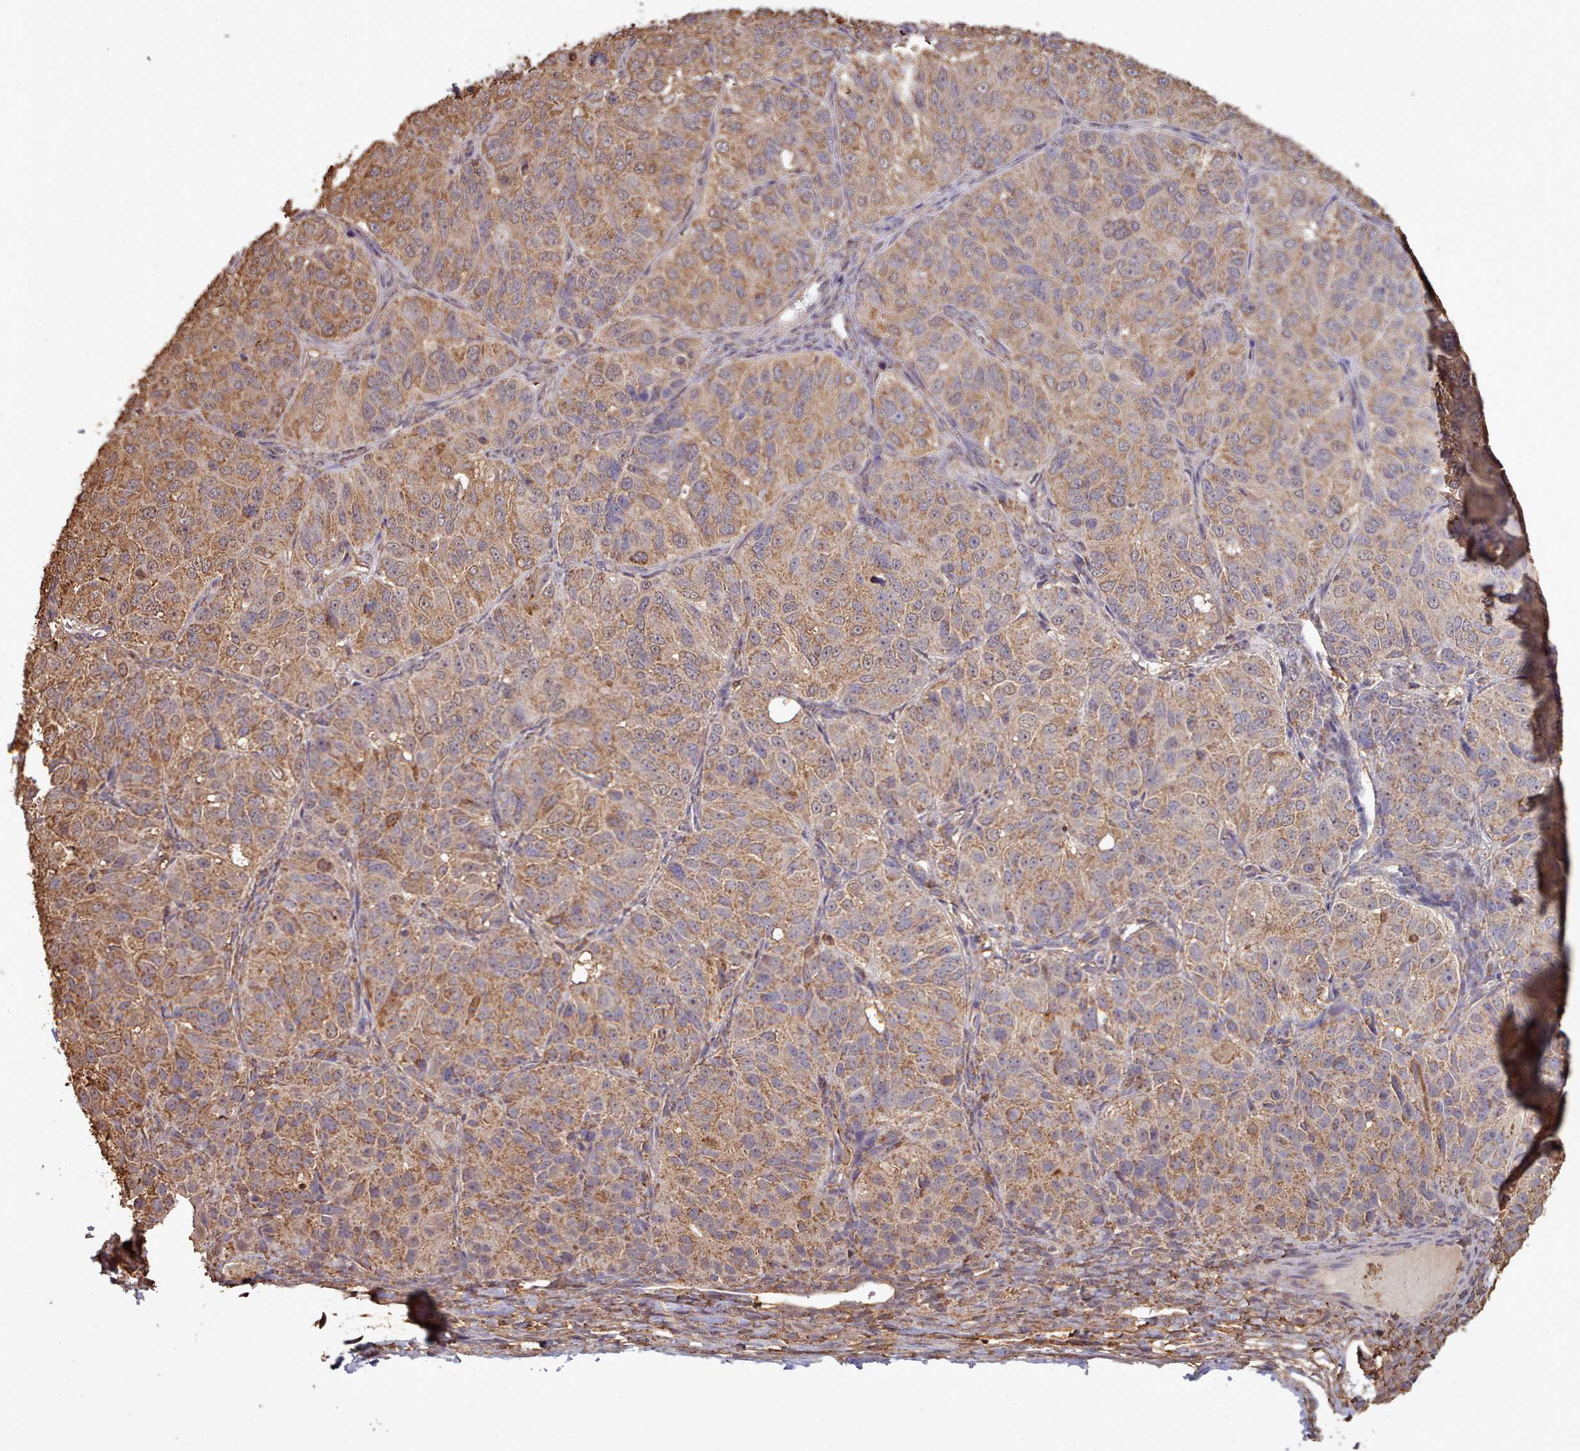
{"staining": {"intensity": "moderate", "quantity": ">75%", "location": "cytoplasmic/membranous"}, "tissue": "ovarian cancer", "cell_type": "Tumor cells", "image_type": "cancer", "snomed": [{"axis": "morphology", "description": "Carcinoma, endometroid"}, {"axis": "topography", "description": "Ovary"}], "caption": "IHC (DAB (3,3'-diaminobenzidine)) staining of ovarian cancer exhibits moderate cytoplasmic/membranous protein positivity in about >75% of tumor cells.", "gene": "METRN", "patient": {"sex": "female", "age": 51}}